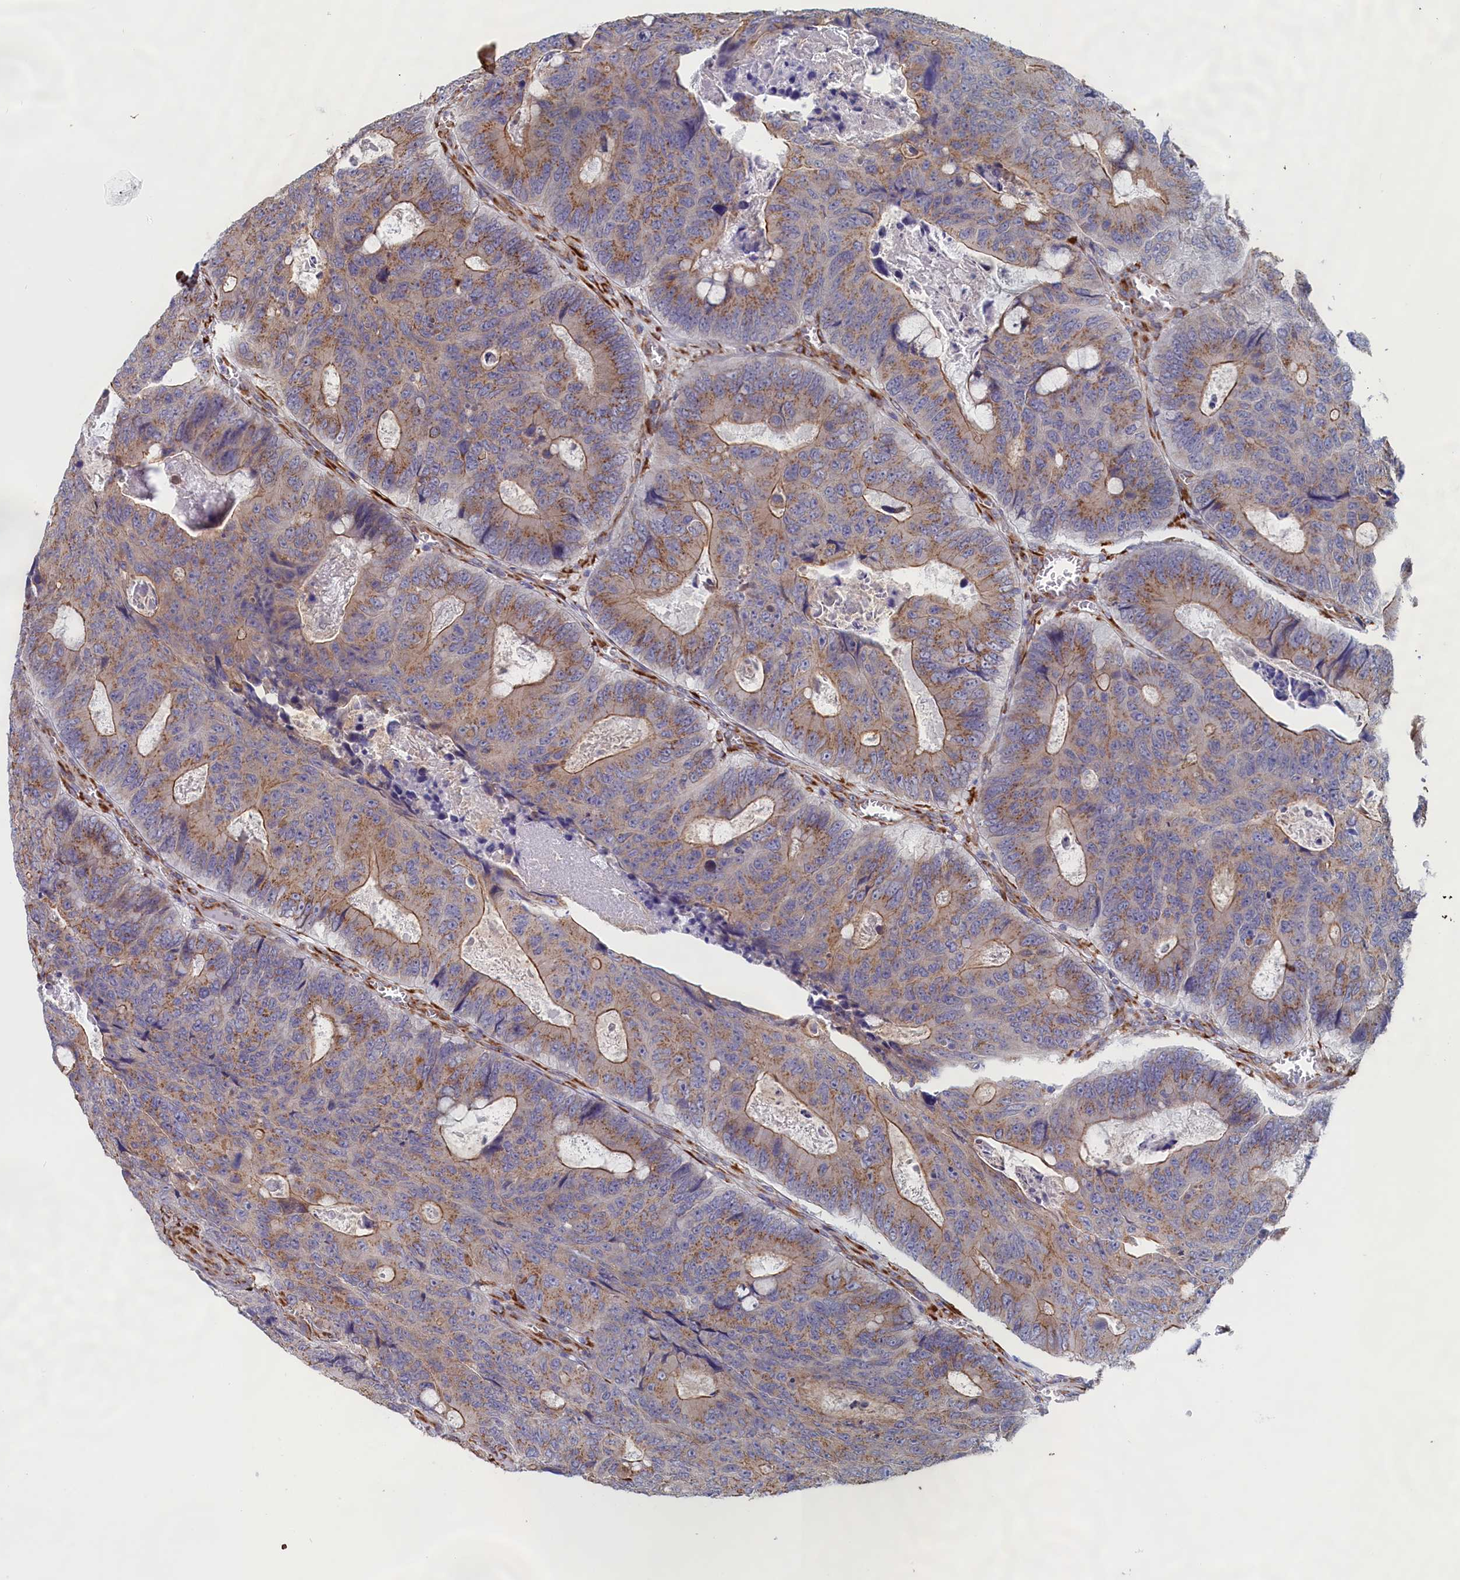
{"staining": {"intensity": "moderate", "quantity": "25%-75%", "location": "cytoplasmic/membranous"}, "tissue": "colorectal cancer", "cell_type": "Tumor cells", "image_type": "cancer", "snomed": [{"axis": "morphology", "description": "Adenocarcinoma, NOS"}, {"axis": "topography", "description": "Colon"}], "caption": "Protein expression analysis of colorectal adenocarcinoma displays moderate cytoplasmic/membranous staining in about 25%-75% of tumor cells.", "gene": "CCDC68", "patient": {"sex": "male", "age": 87}}